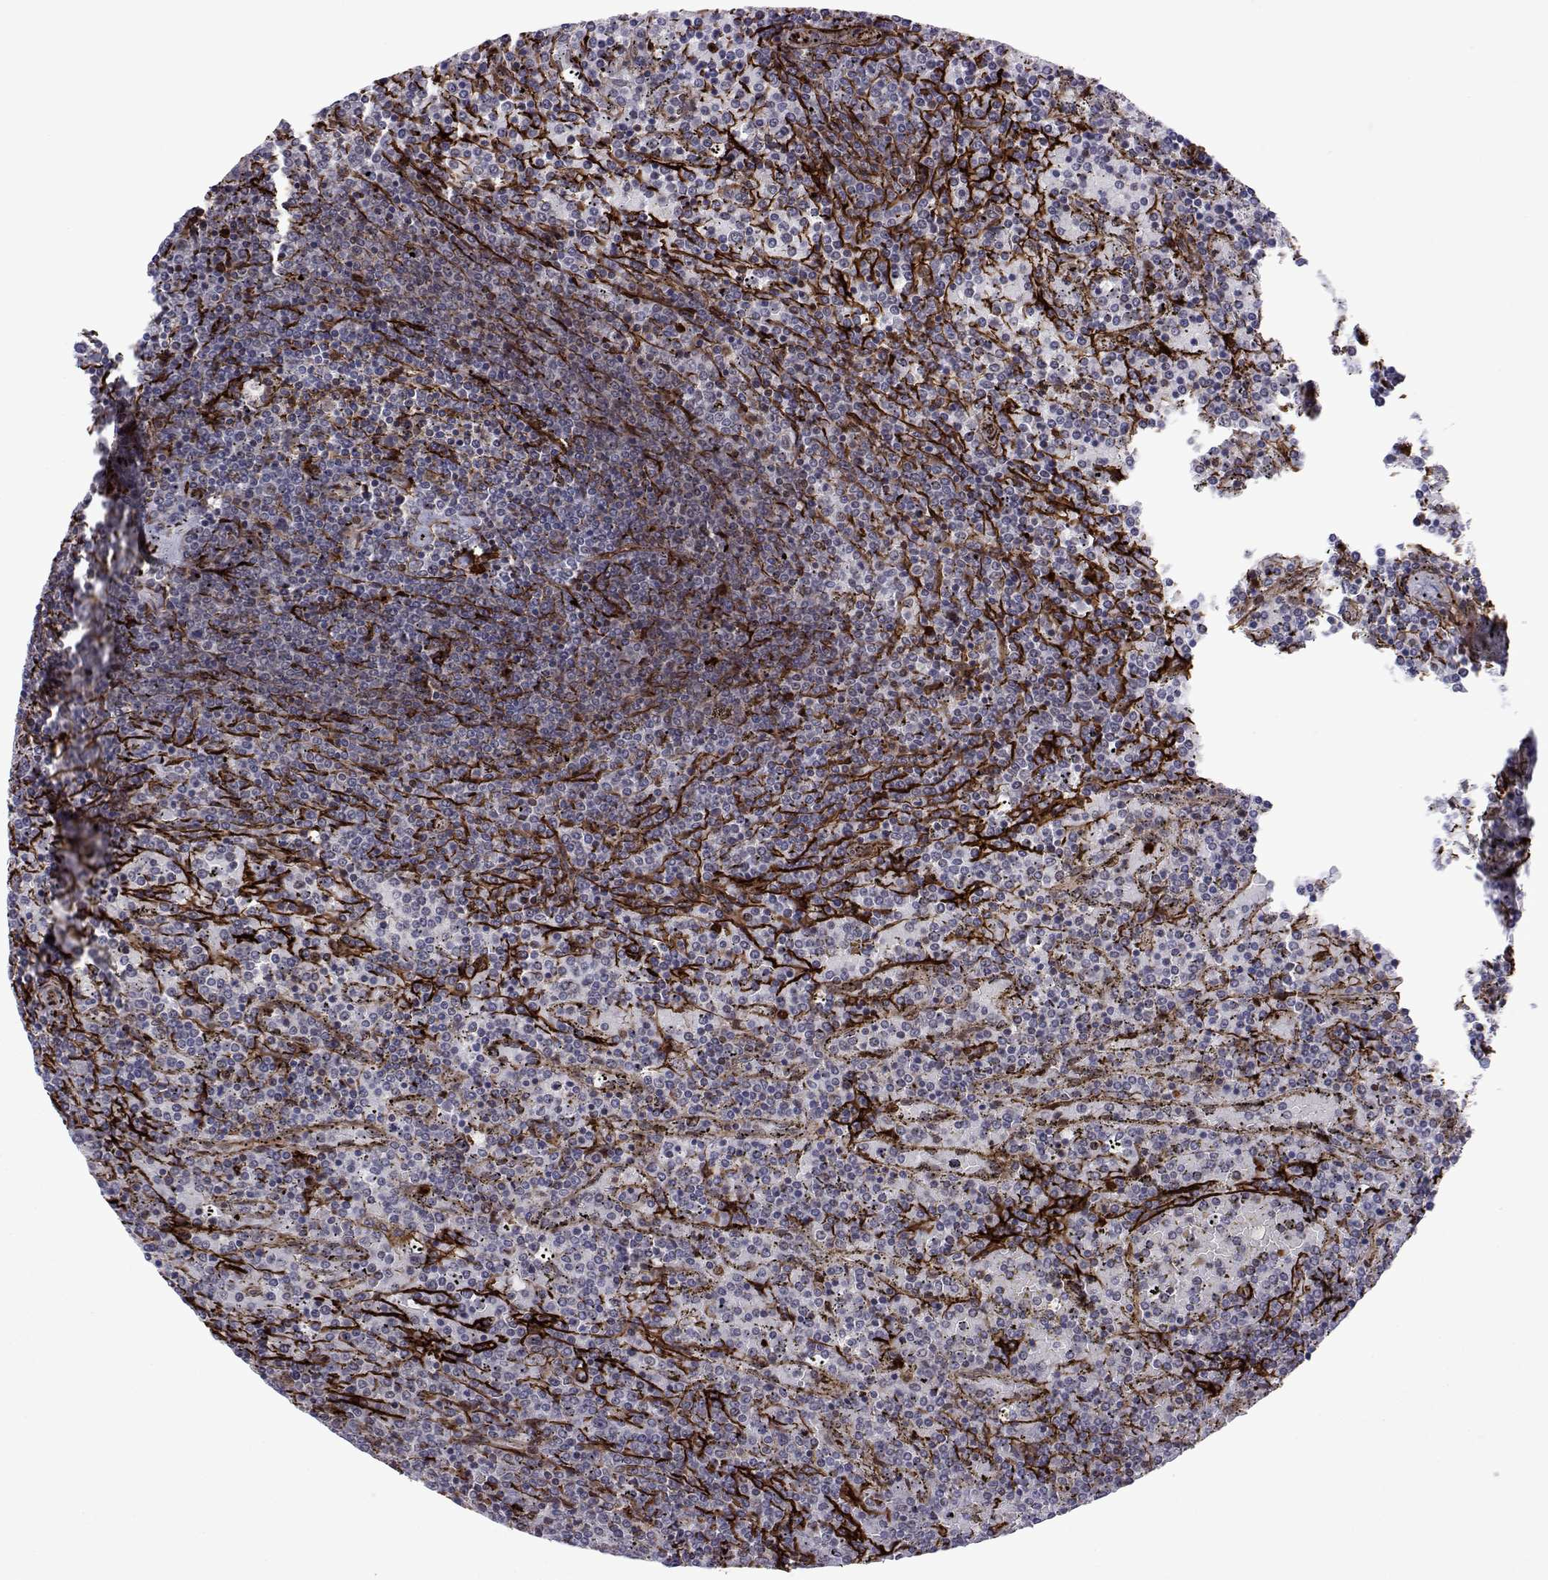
{"staining": {"intensity": "negative", "quantity": "none", "location": "none"}, "tissue": "lymphoma", "cell_type": "Tumor cells", "image_type": "cancer", "snomed": [{"axis": "morphology", "description": "Malignant lymphoma, non-Hodgkin's type, Low grade"}, {"axis": "topography", "description": "Spleen"}], "caption": "This is an IHC micrograph of human lymphoma. There is no positivity in tumor cells.", "gene": "EFCAB3", "patient": {"sex": "female", "age": 77}}